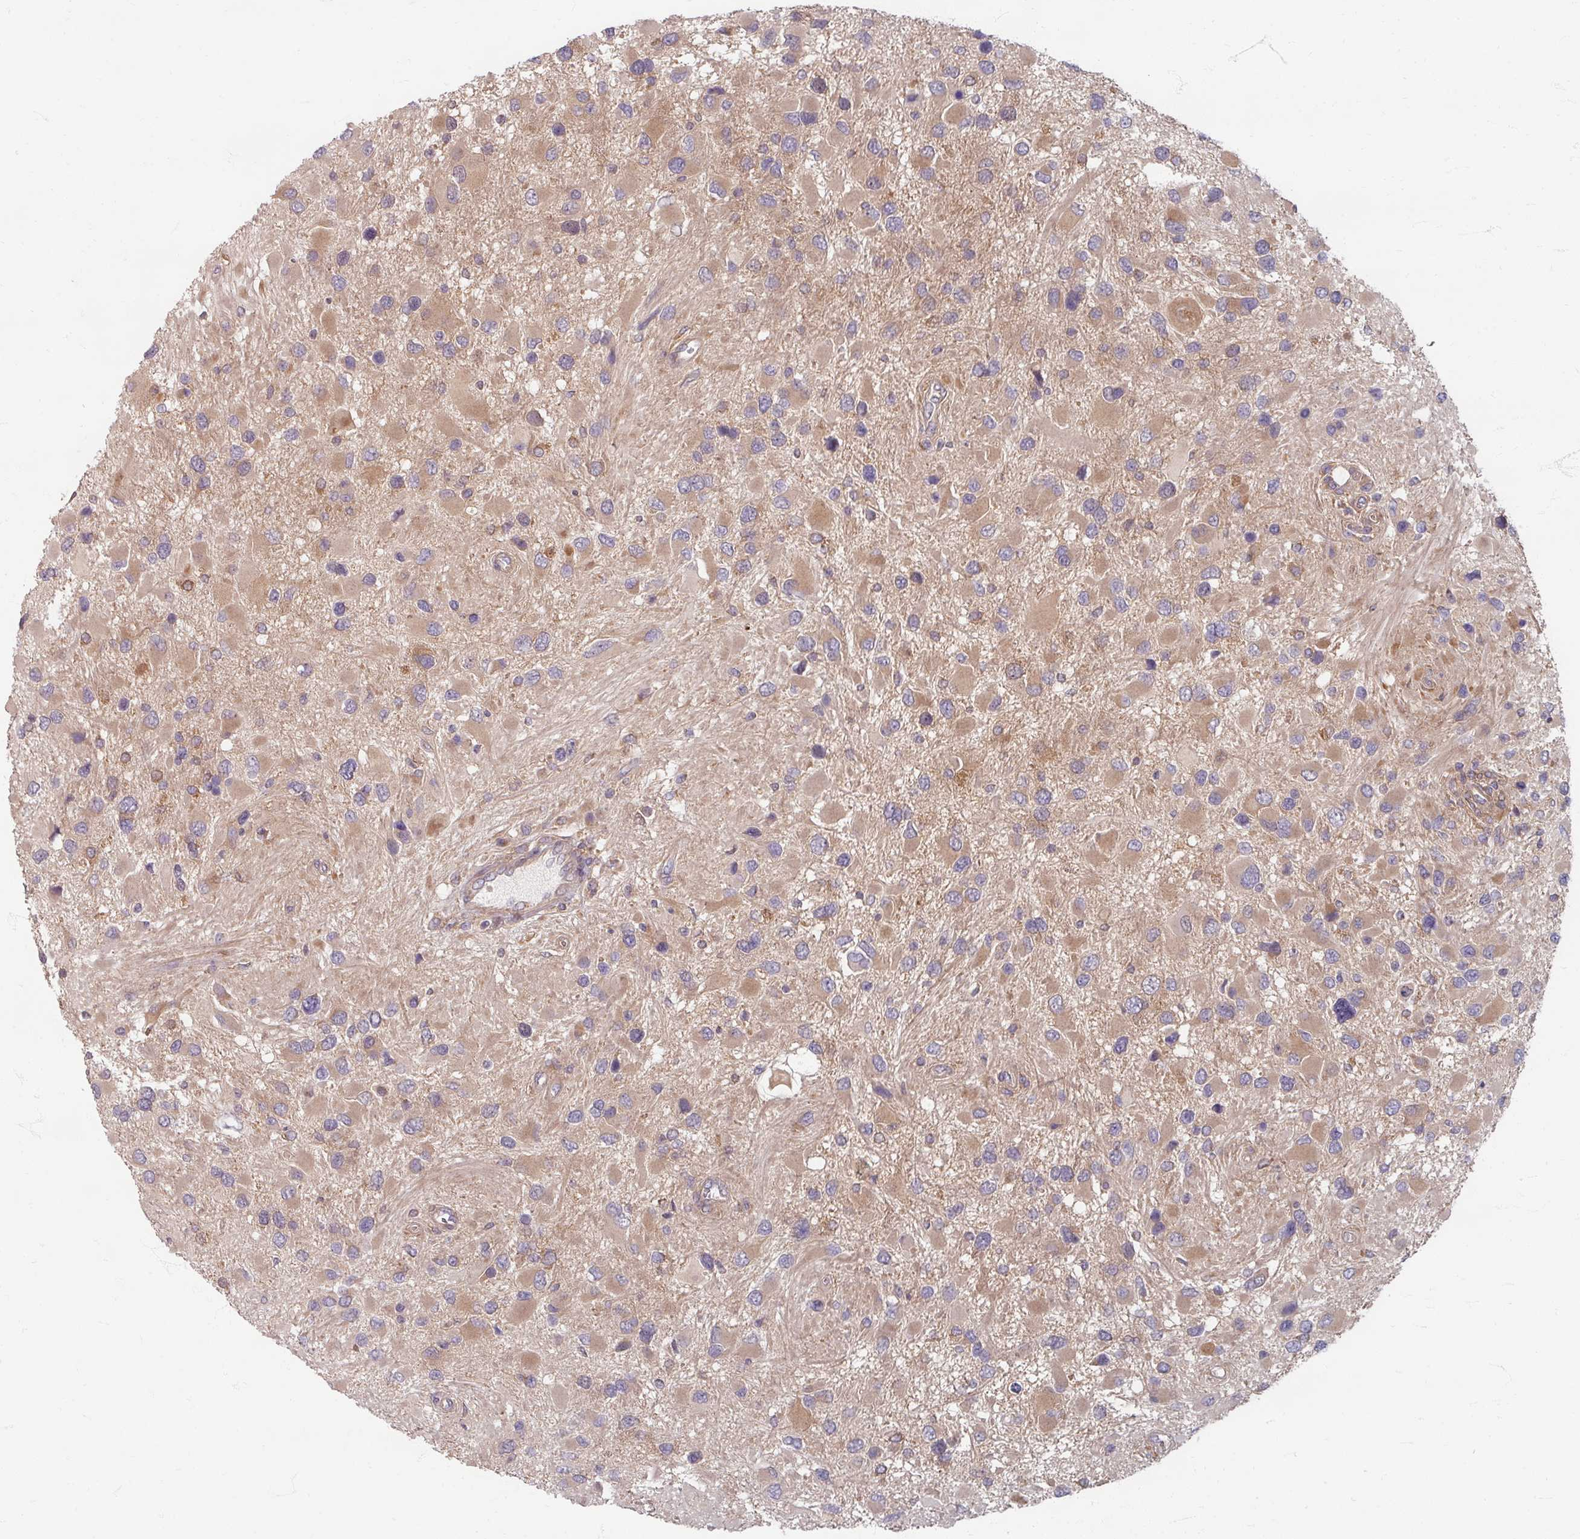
{"staining": {"intensity": "weak", "quantity": "25%-75%", "location": "cytoplasmic/membranous"}, "tissue": "glioma", "cell_type": "Tumor cells", "image_type": "cancer", "snomed": [{"axis": "morphology", "description": "Glioma, malignant, High grade"}, {"axis": "topography", "description": "Brain"}], "caption": "Malignant glioma (high-grade) stained for a protein (brown) exhibits weak cytoplasmic/membranous positive staining in approximately 25%-75% of tumor cells.", "gene": "STAM", "patient": {"sex": "male", "age": 53}}